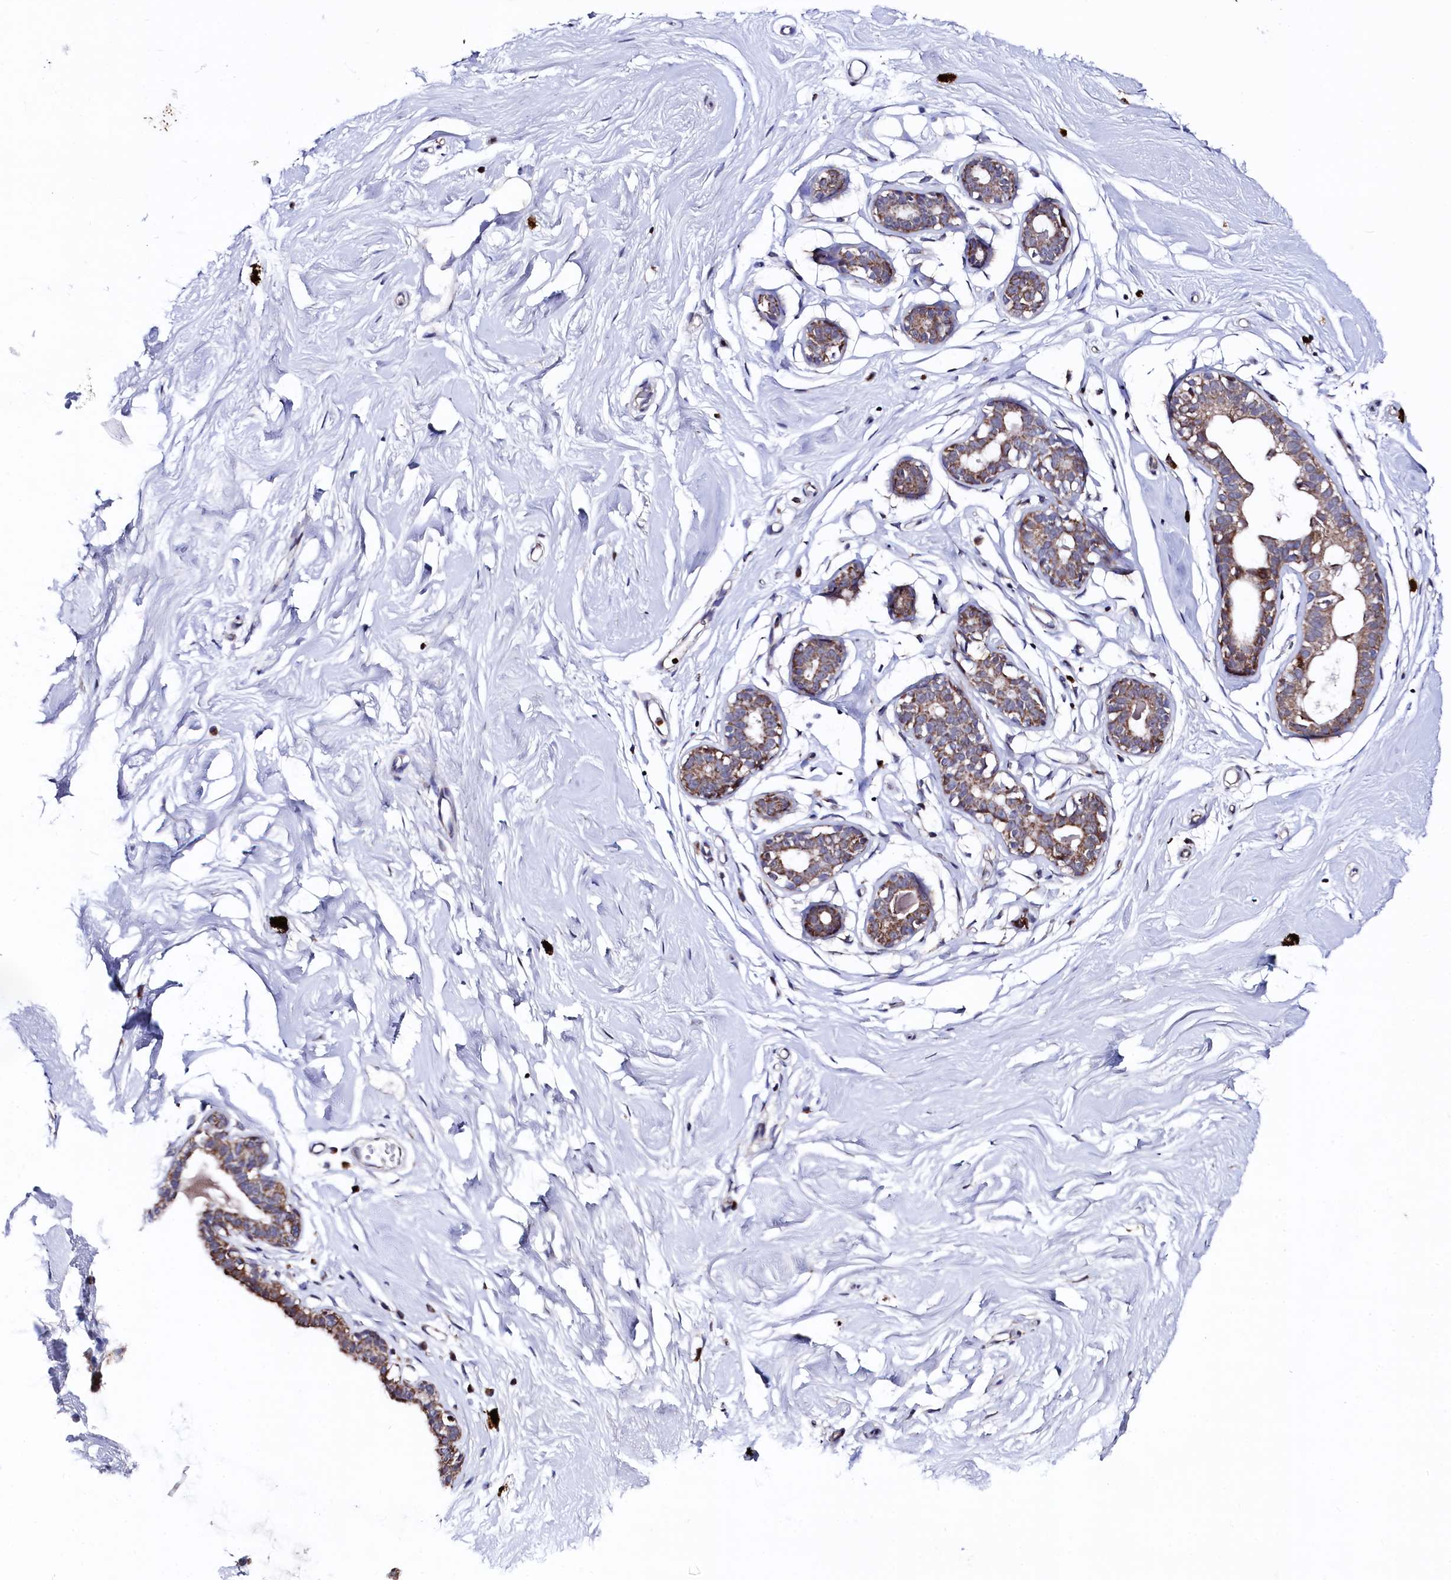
{"staining": {"intensity": "negative", "quantity": "none", "location": "none"}, "tissue": "breast", "cell_type": "Adipocytes", "image_type": "normal", "snomed": [{"axis": "morphology", "description": "Normal tissue, NOS"}, {"axis": "morphology", "description": "Adenoma, NOS"}, {"axis": "topography", "description": "Breast"}], "caption": "Adipocytes show no significant protein positivity in benign breast. (DAB immunohistochemistry visualized using brightfield microscopy, high magnification).", "gene": "CHCHD1", "patient": {"sex": "female", "age": 23}}